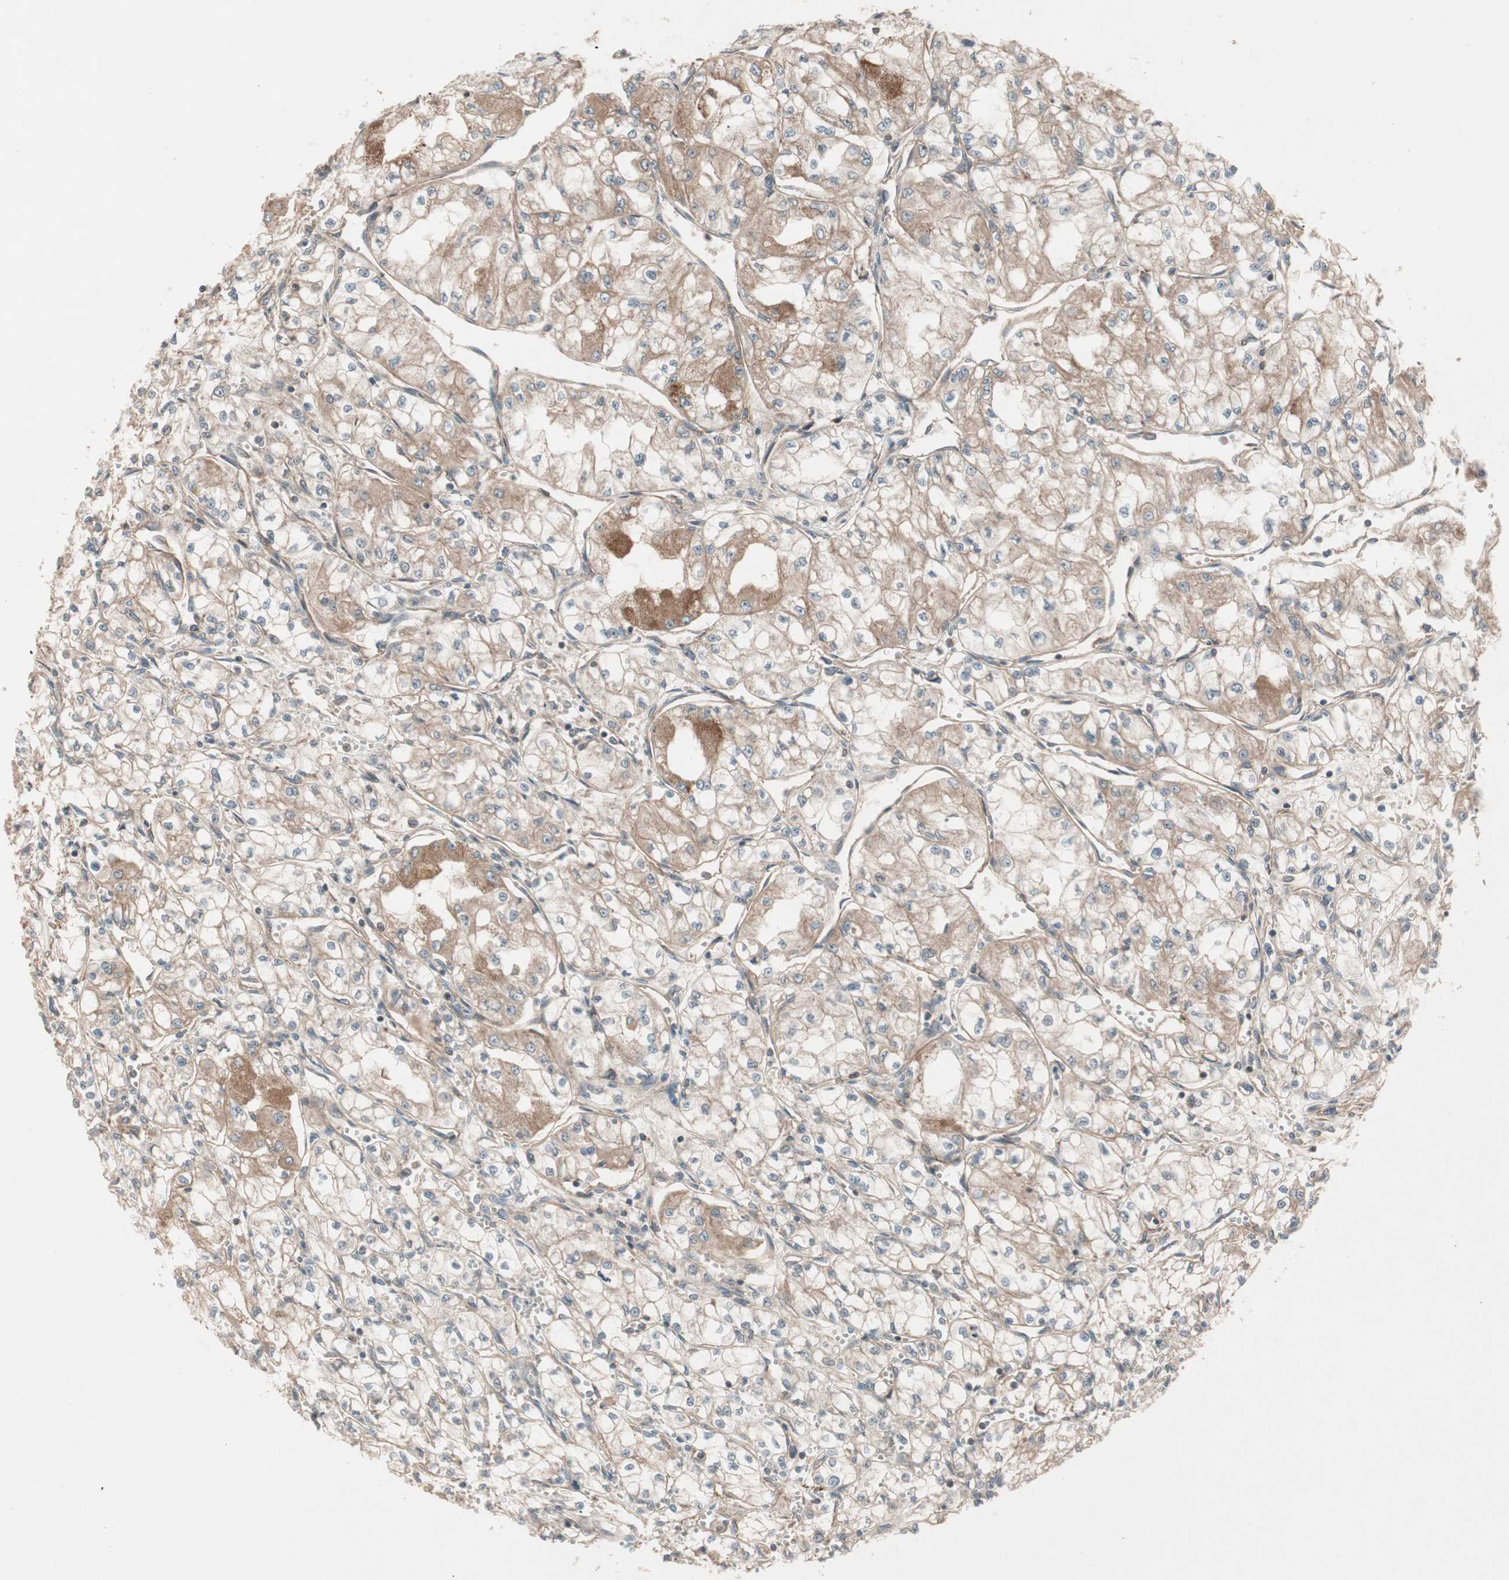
{"staining": {"intensity": "moderate", "quantity": "<25%", "location": "cytoplasmic/membranous"}, "tissue": "renal cancer", "cell_type": "Tumor cells", "image_type": "cancer", "snomed": [{"axis": "morphology", "description": "Normal tissue, NOS"}, {"axis": "morphology", "description": "Adenocarcinoma, NOS"}, {"axis": "topography", "description": "Kidney"}], "caption": "Protein staining of adenocarcinoma (renal) tissue reveals moderate cytoplasmic/membranous staining in about <25% of tumor cells.", "gene": "TFPI", "patient": {"sex": "male", "age": 59}}